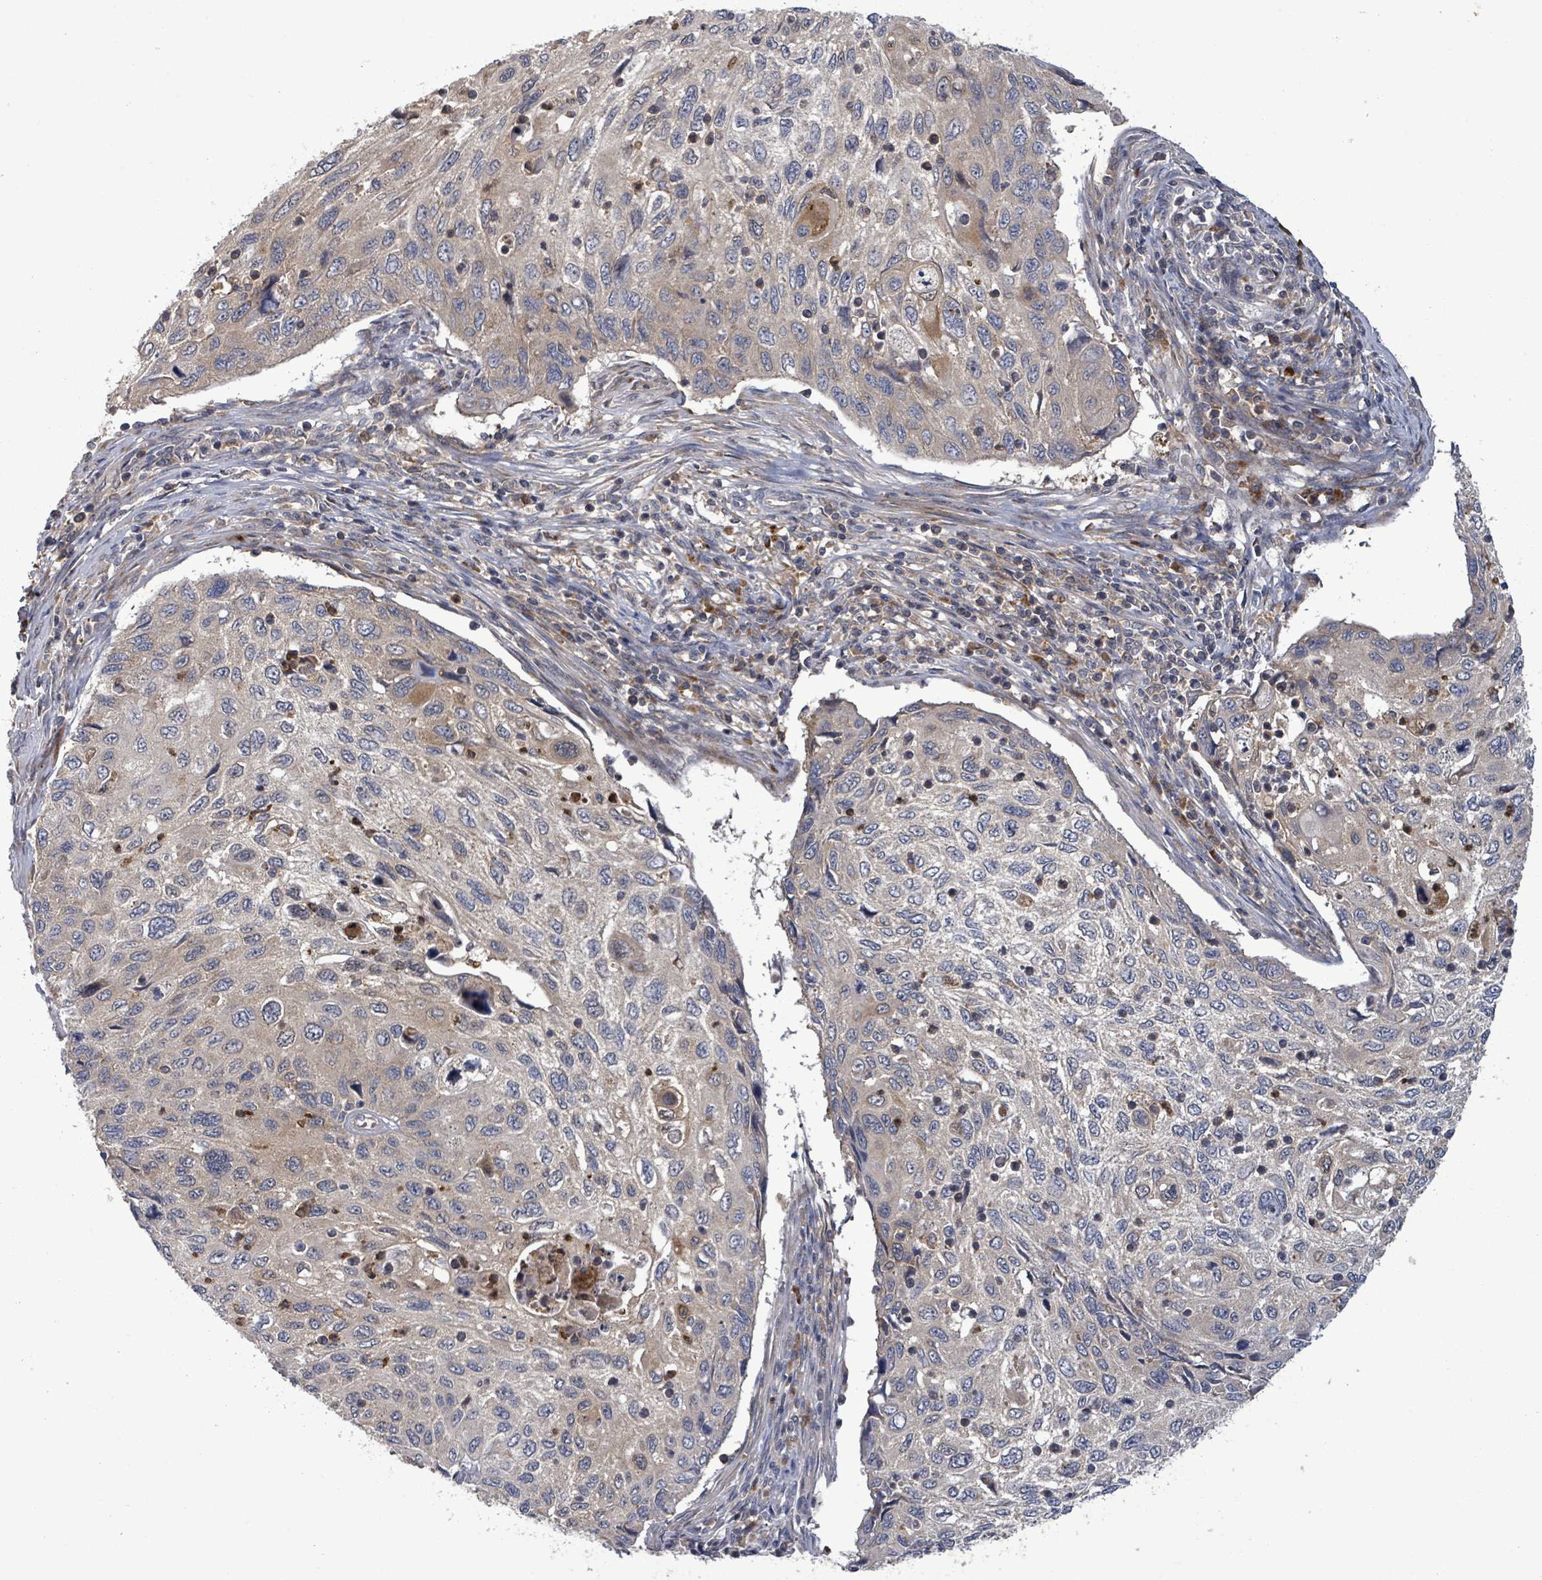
{"staining": {"intensity": "weak", "quantity": "25%-75%", "location": "cytoplasmic/membranous"}, "tissue": "cervical cancer", "cell_type": "Tumor cells", "image_type": "cancer", "snomed": [{"axis": "morphology", "description": "Squamous cell carcinoma, NOS"}, {"axis": "topography", "description": "Cervix"}], "caption": "Brown immunohistochemical staining in cervical squamous cell carcinoma reveals weak cytoplasmic/membranous positivity in about 25%-75% of tumor cells.", "gene": "SERPINE3", "patient": {"sex": "female", "age": 70}}